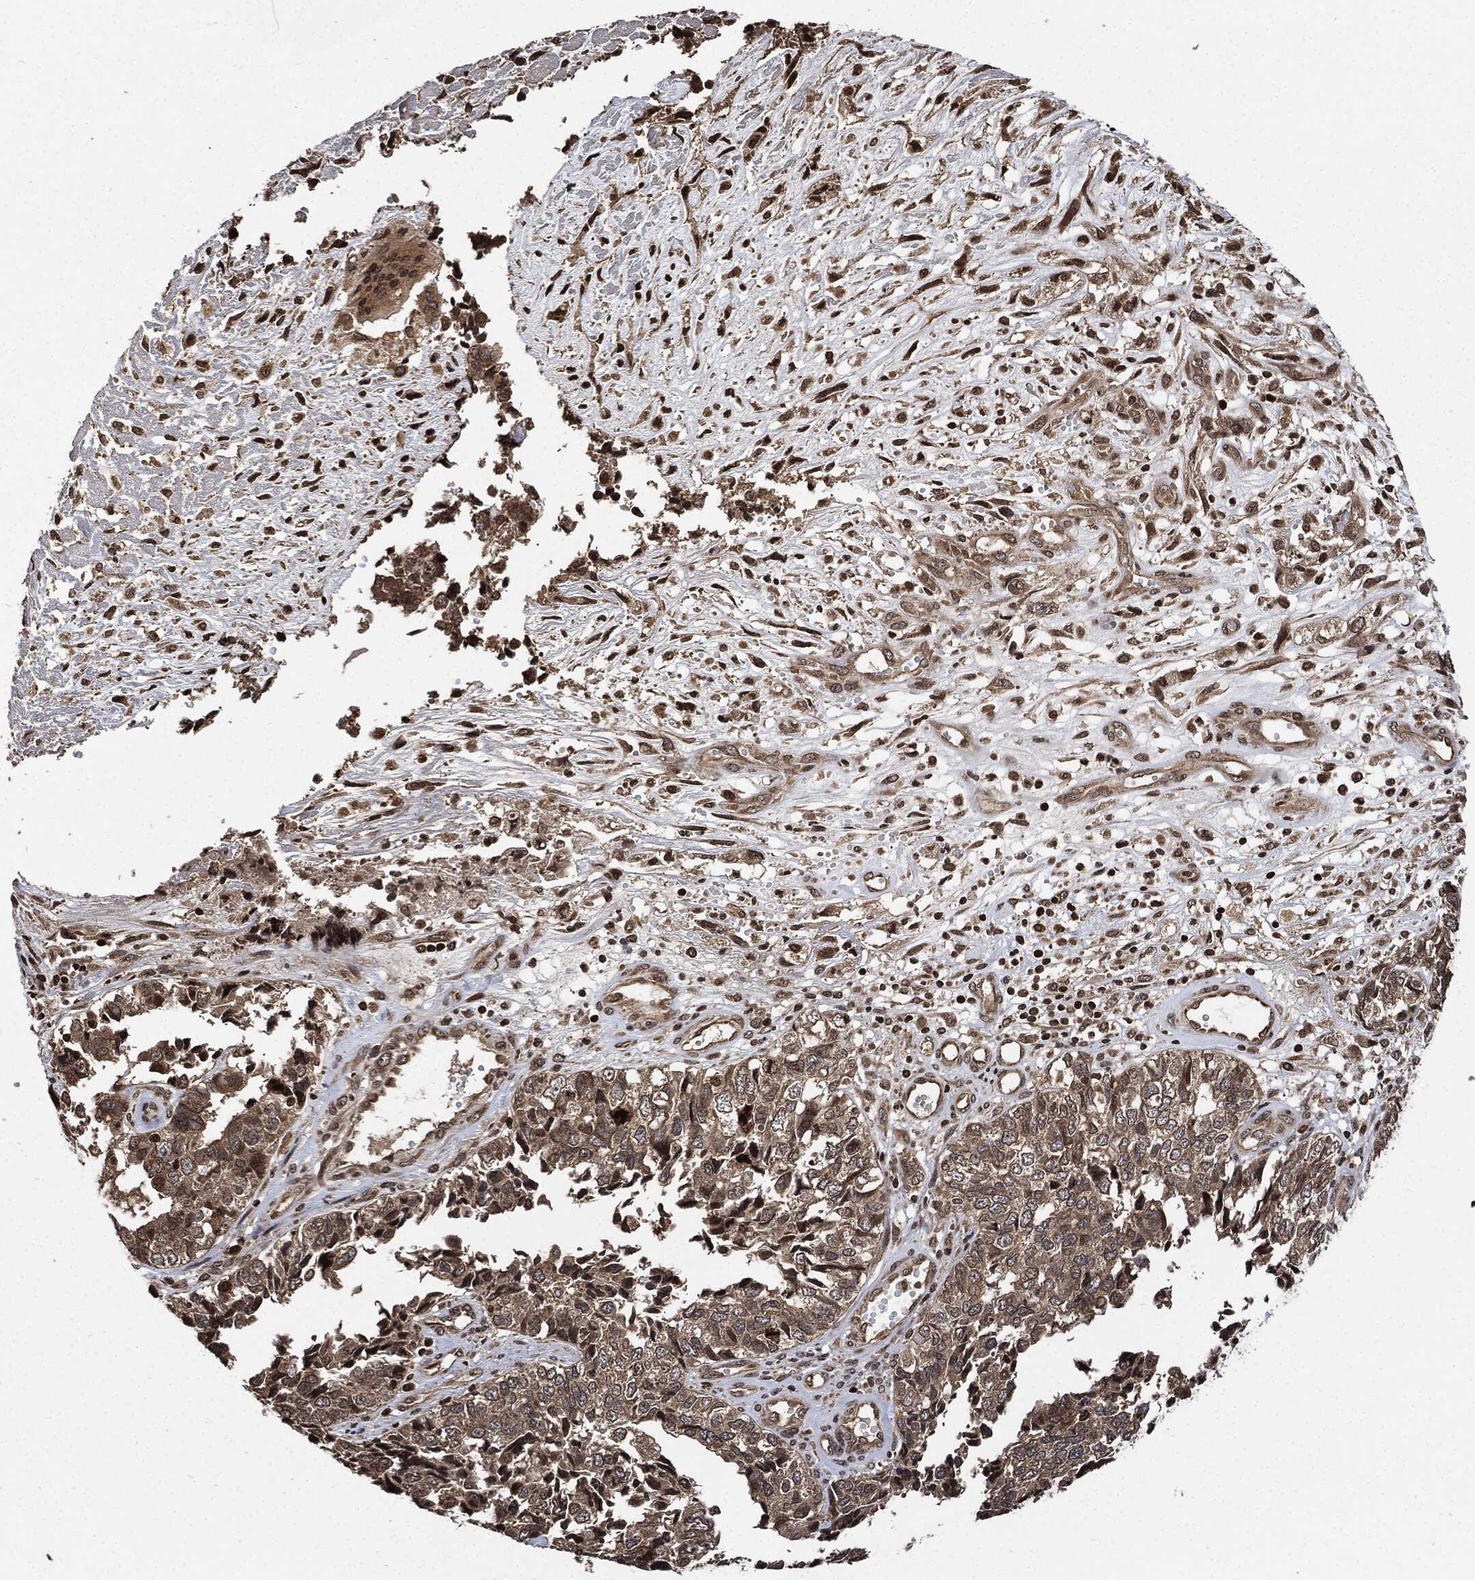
{"staining": {"intensity": "negative", "quantity": "none", "location": "none"}, "tissue": "cervical cancer", "cell_type": "Tumor cells", "image_type": "cancer", "snomed": [{"axis": "morphology", "description": "Squamous cell carcinoma, NOS"}, {"axis": "topography", "description": "Cervix"}], "caption": "Cervical cancer (squamous cell carcinoma) was stained to show a protein in brown. There is no significant positivity in tumor cells. The staining was performed using DAB to visualize the protein expression in brown, while the nuclei were stained in blue with hematoxylin (Magnification: 20x).", "gene": "PDK1", "patient": {"sex": "female", "age": 63}}